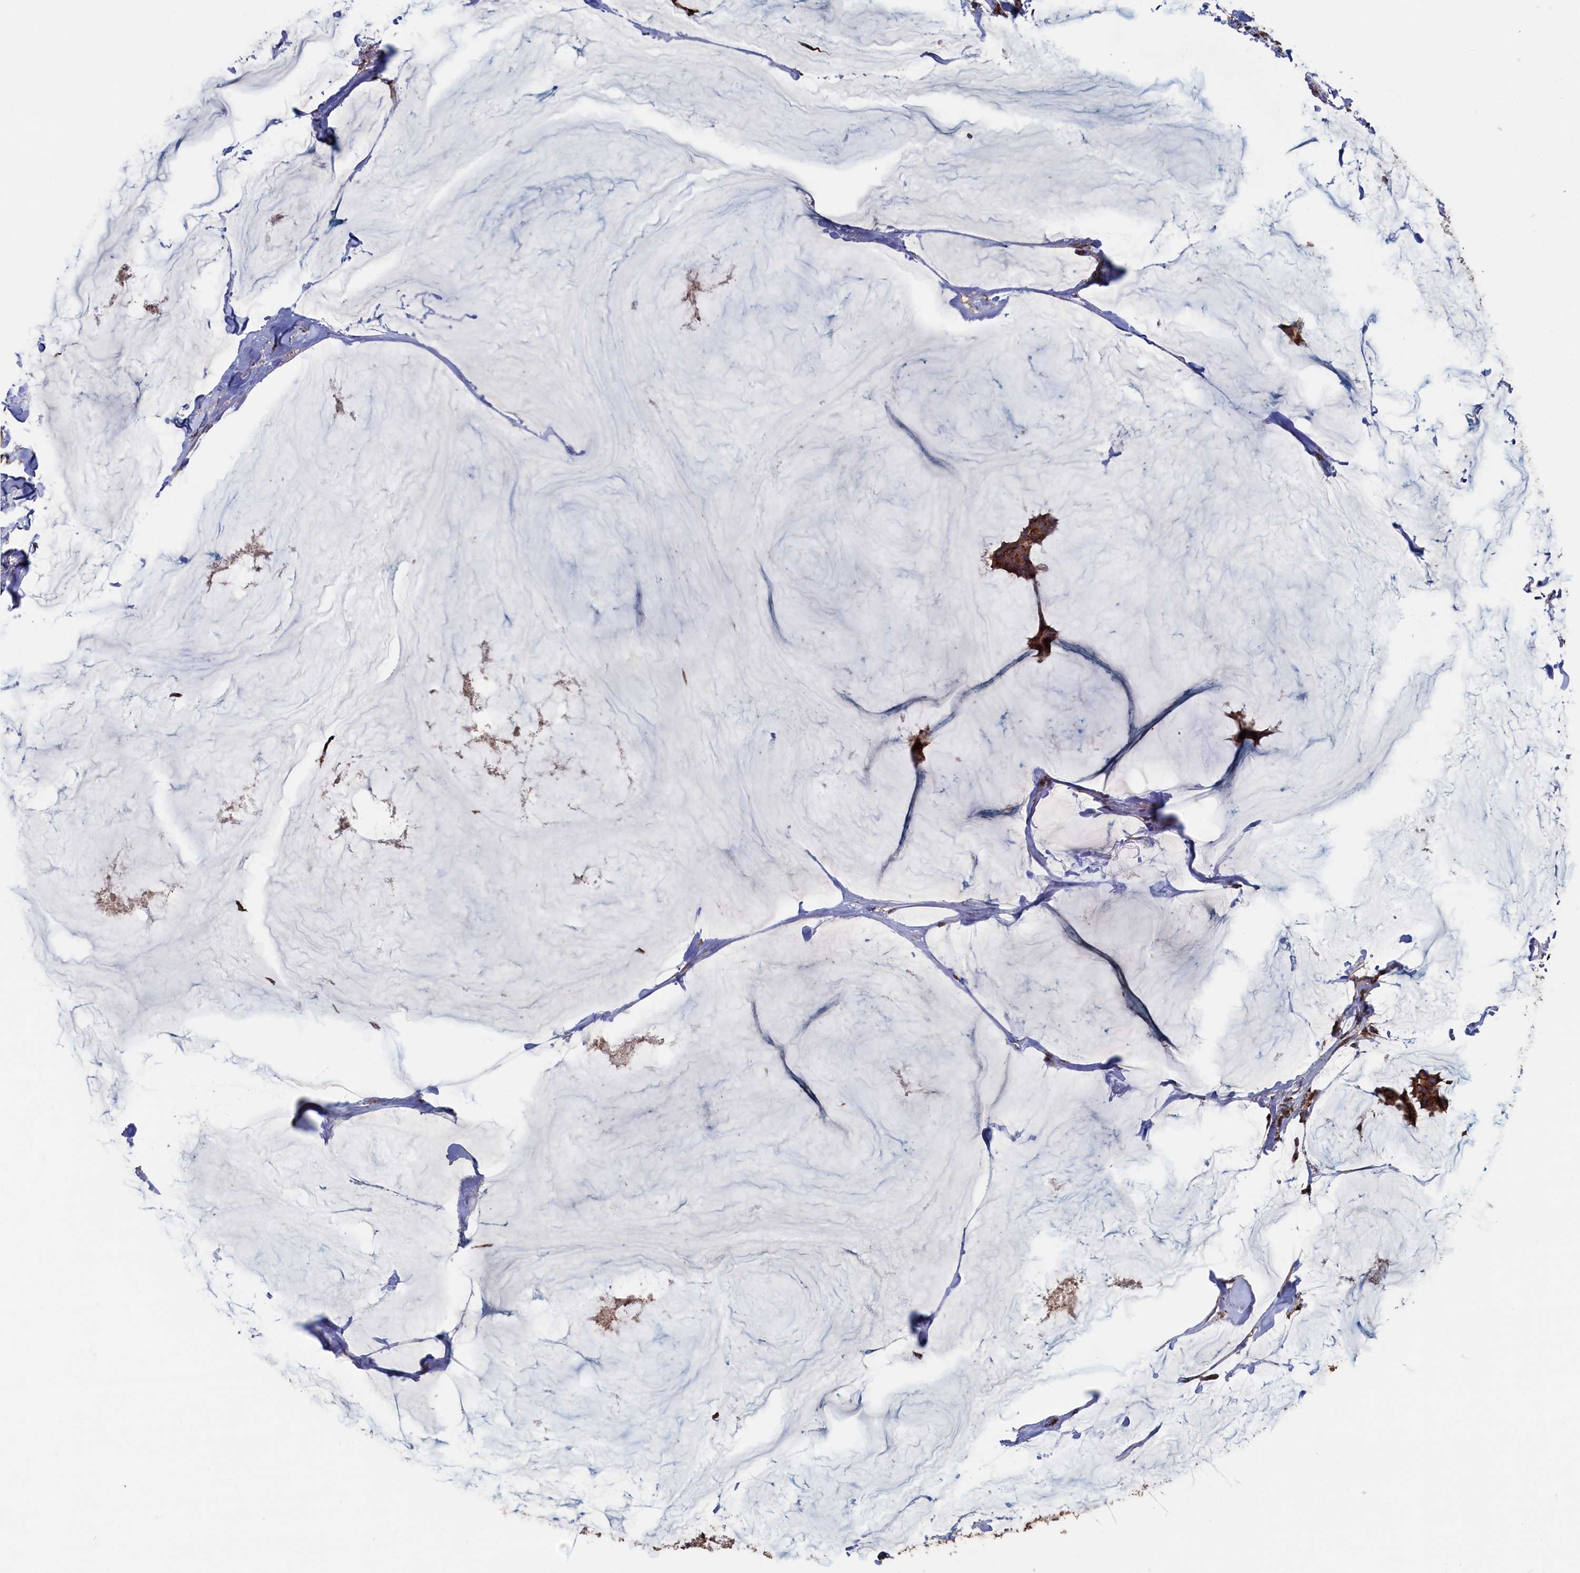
{"staining": {"intensity": "moderate", "quantity": ">75%", "location": "cytoplasmic/membranous"}, "tissue": "breast cancer", "cell_type": "Tumor cells", "image_type": "cancer", "snomed": [{"axis": "morphology", "description": "Duct carcinoma"}, {"axis": "topography", "description": "Breast"}], "caption": "Breast intraductal carcinoma stained with a protein marker exhibits moderate staining in tumor cells.", "gene": "PRRC1", "patient": {"sex": "female", "age": 93}}